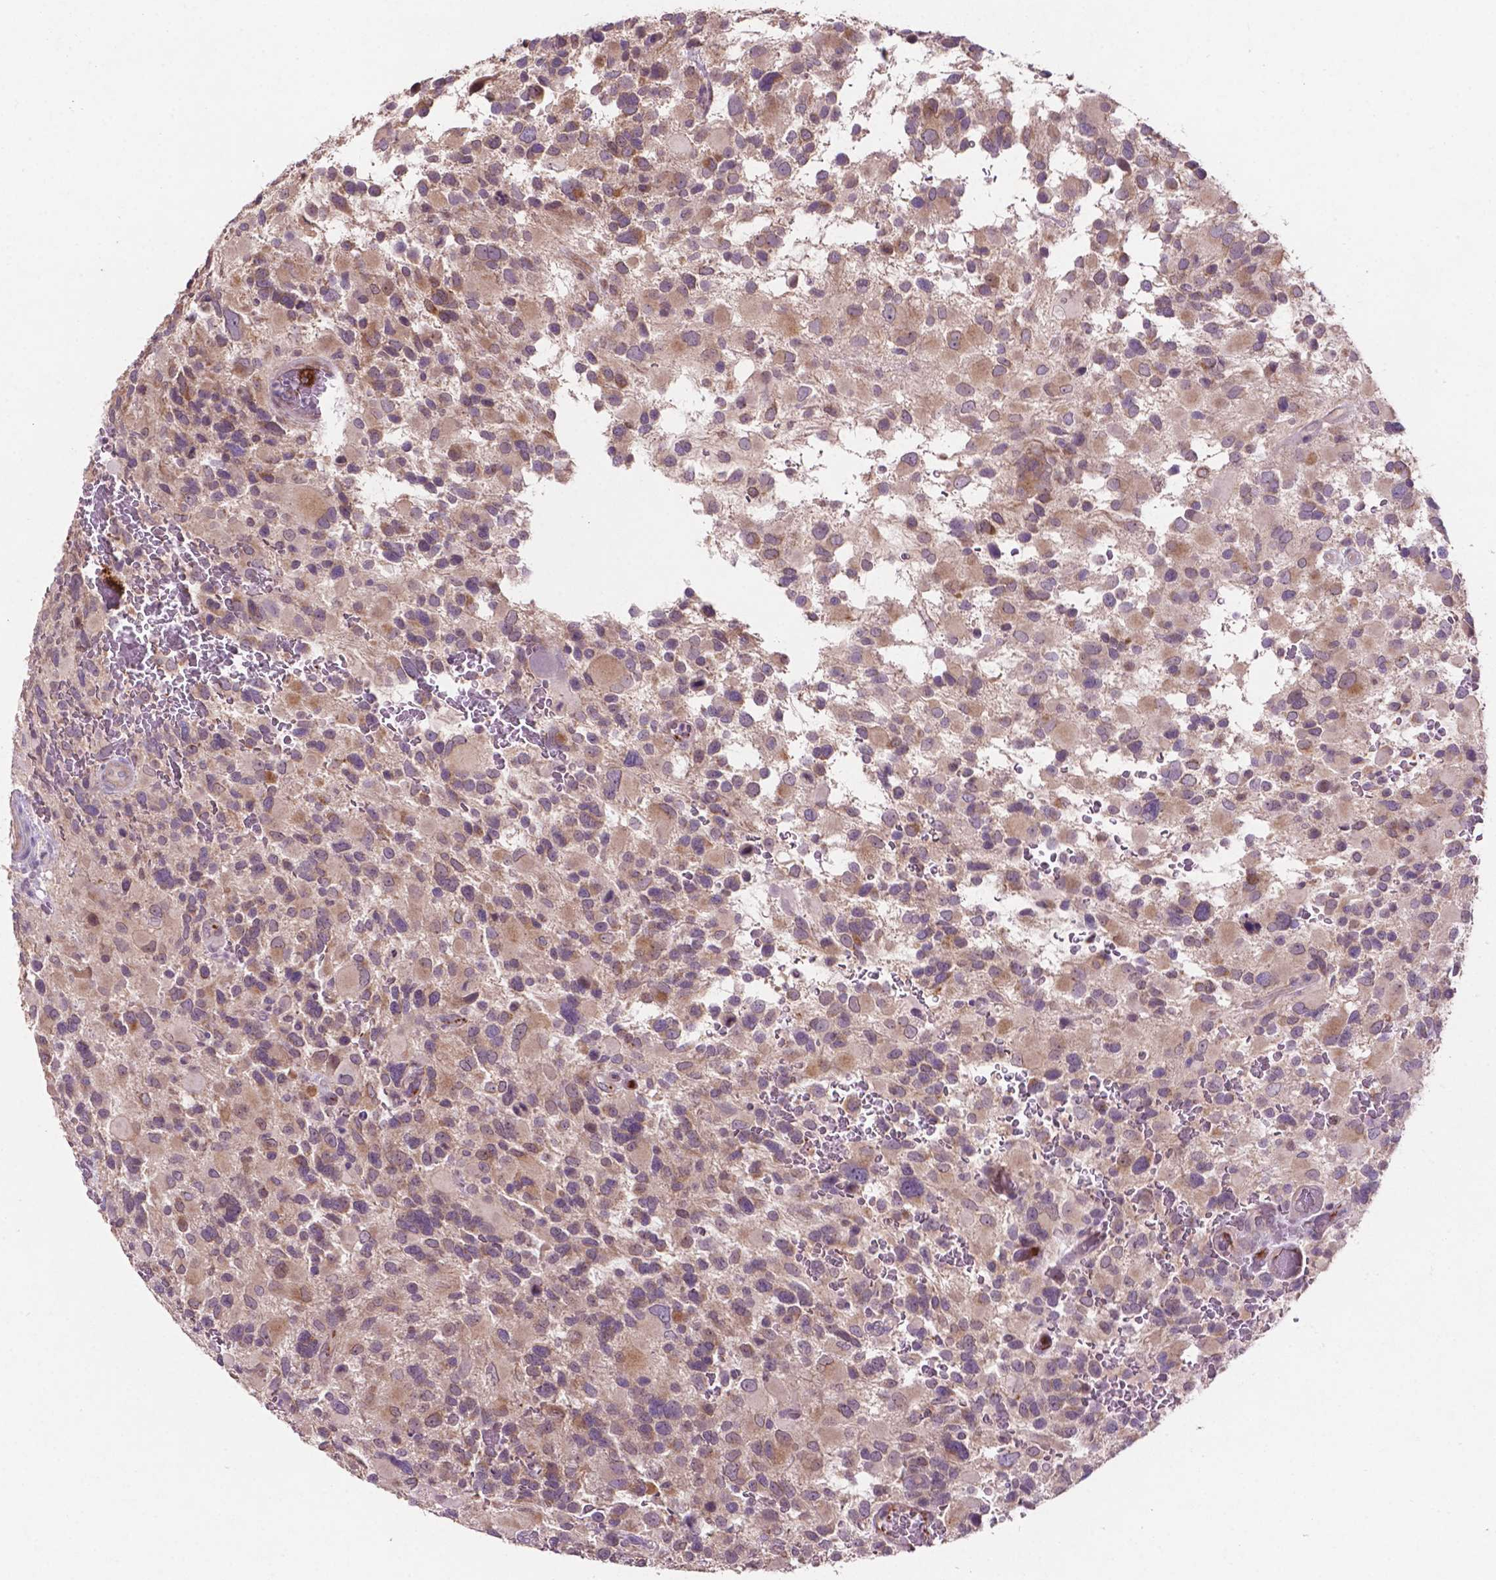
{"staining": {"intensity": "moderate", "quantity": "<25%", "location": "nuclear"}, "tissue": "glioma", "cell_type": "Tumor cells", "image_type": "cancer", "snomed": [{"axis": "morphology", "description": "Glioma, malignant, Low grade"}, {"axis": "topography", "description": "Brain"}], "caption": "Moderate nuclear expression is present in approximately <25% of tumor cells in malignant glioma (low-grade).", "gene": "ARL5C", "patient": {"sex": "female", "age": 32}}